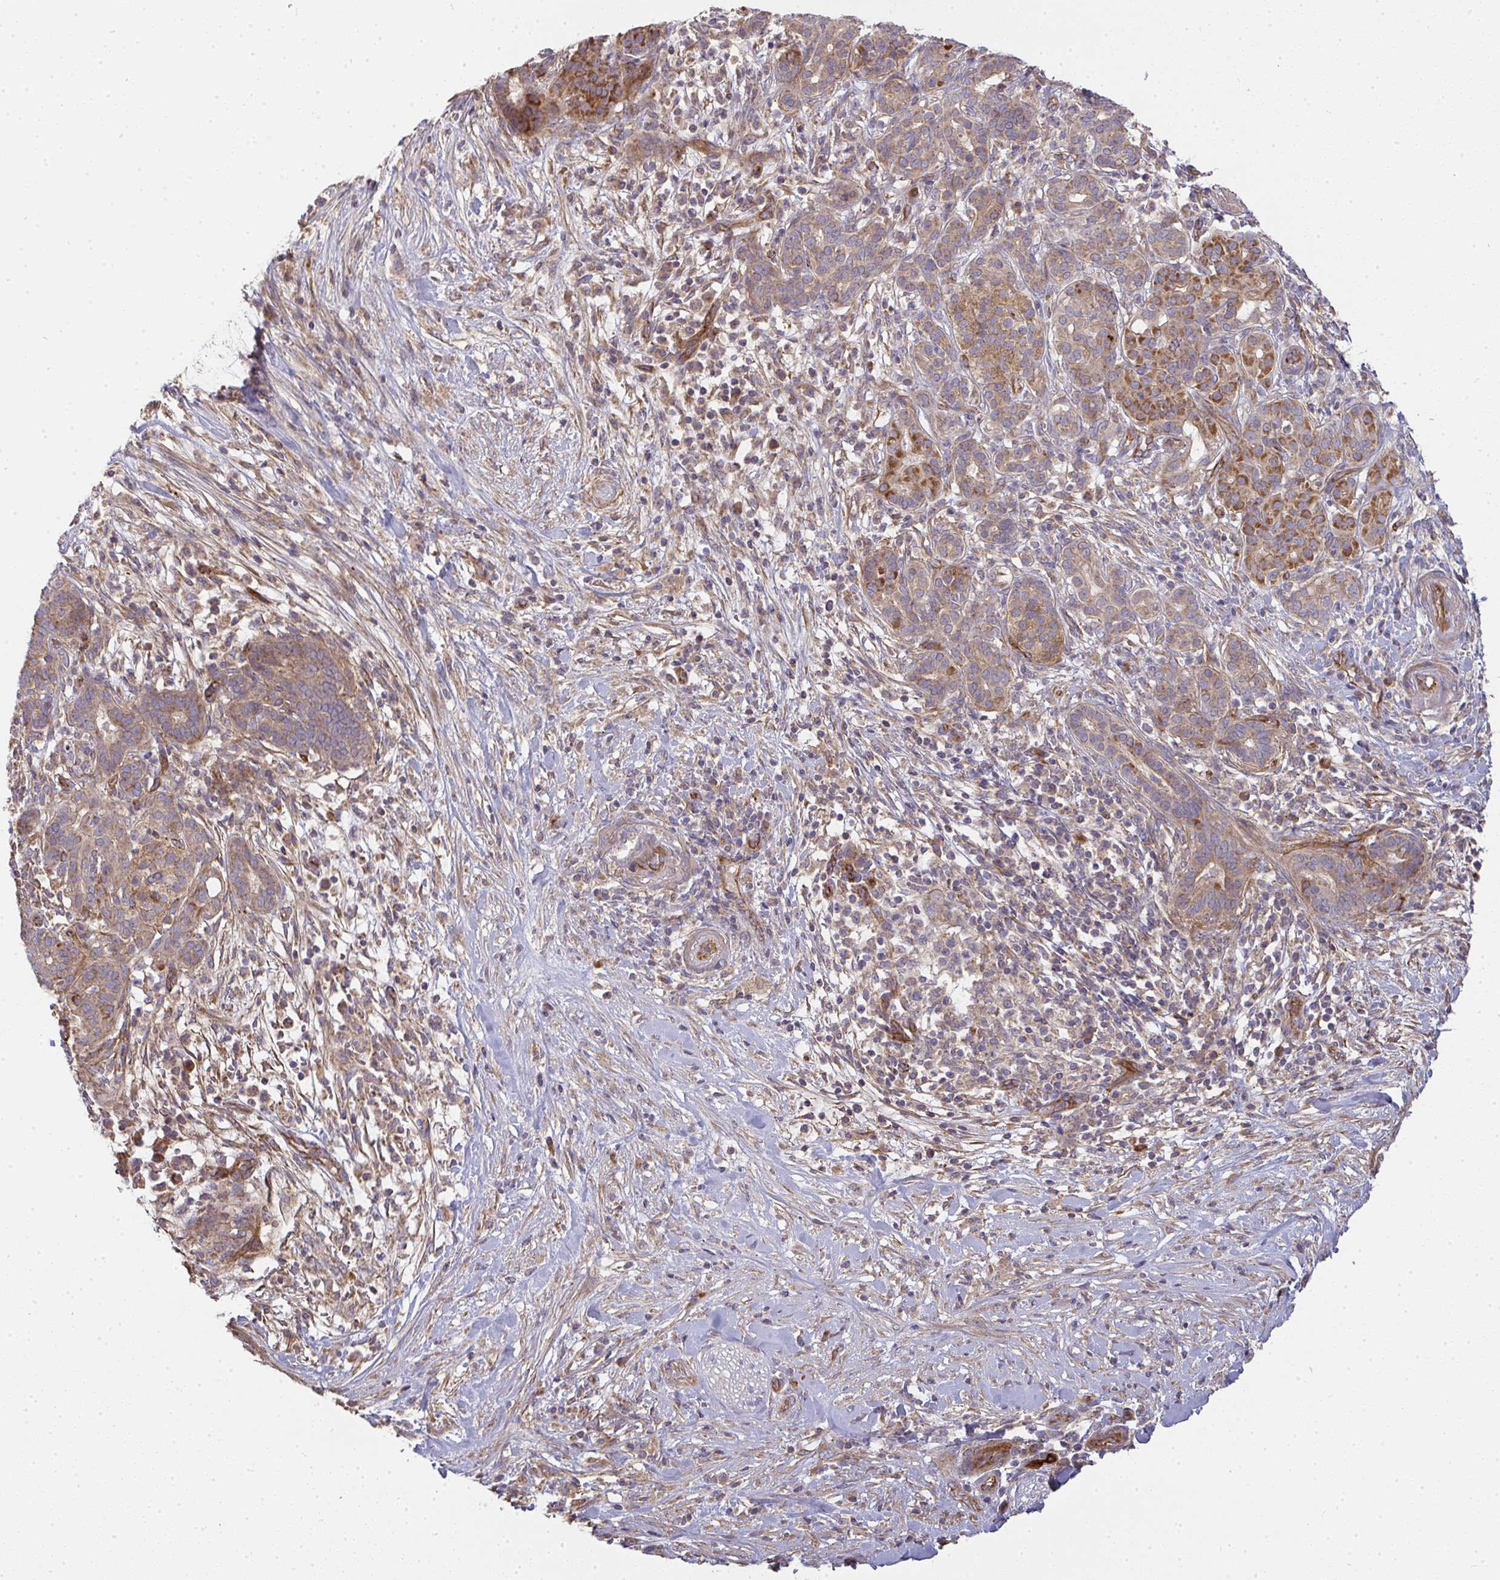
{"staining": {"intensity": "moderate", "quantity": ">75%", "location": "cytoplasmic/membranous"}, "tissue": "pancreatic cancer", "cell_type": "Tumor cells", "image_type": "cancer", "snomed": [{"axis": "morphology", "description": "Adenocarcinoma, NOS"}, {"axis": "topography", "description": "Pancreas"}], "caption": "Brown immunohistochemical staining in human pancreatic cancer (adenocarcinoma) demonstrates moderate cytoplasmic/membranous expression in approximately >75% of tumor cells.", "gene": "B4GALT6", "patient": {"sex": "male", "age": 44}}